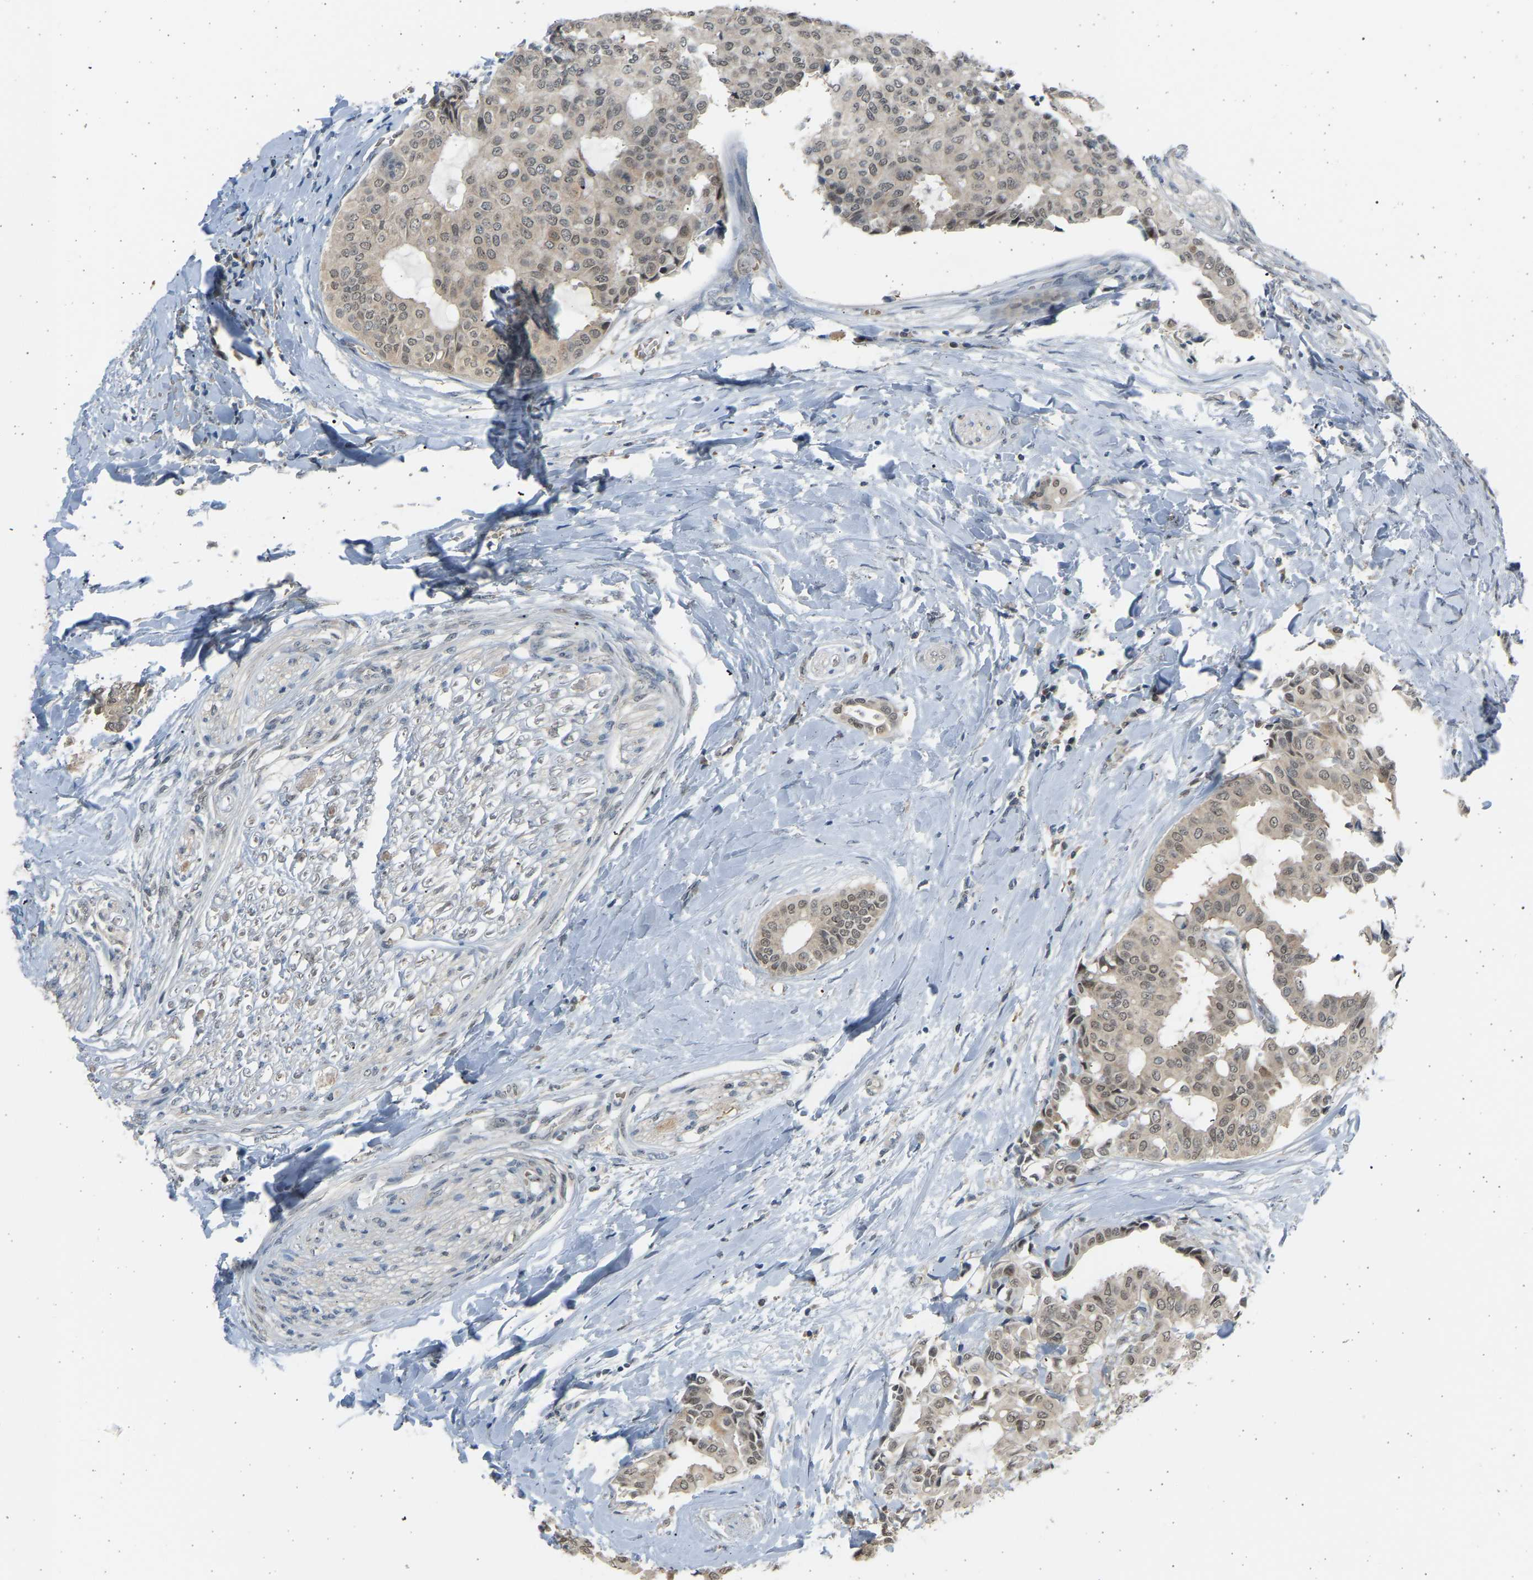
{"staining": {"intensity": "weak", "quantity": "25%-75%", "location": "nuclear"}, "tissue": "head and neck cancer", "cell_type": "Tumor cells", "image_type": "cancer", "snomed": [{"axis": "morphology", "description": "Adenocarcinoma, NOS"}, {"axis": "topography", "description": "Salivary gland"}, {"axis": "topography", "description": "Head-Neck"}], "caption": "Immunohistochemical staining of human head and neck cancer displays low levels of weak nuclear staining in about 25%-75% of tumor cells. (IHC, brightfield microscopy, high magnification).", "gene": "BIRC2", "patient": {"sex": "female", "age": 59}}